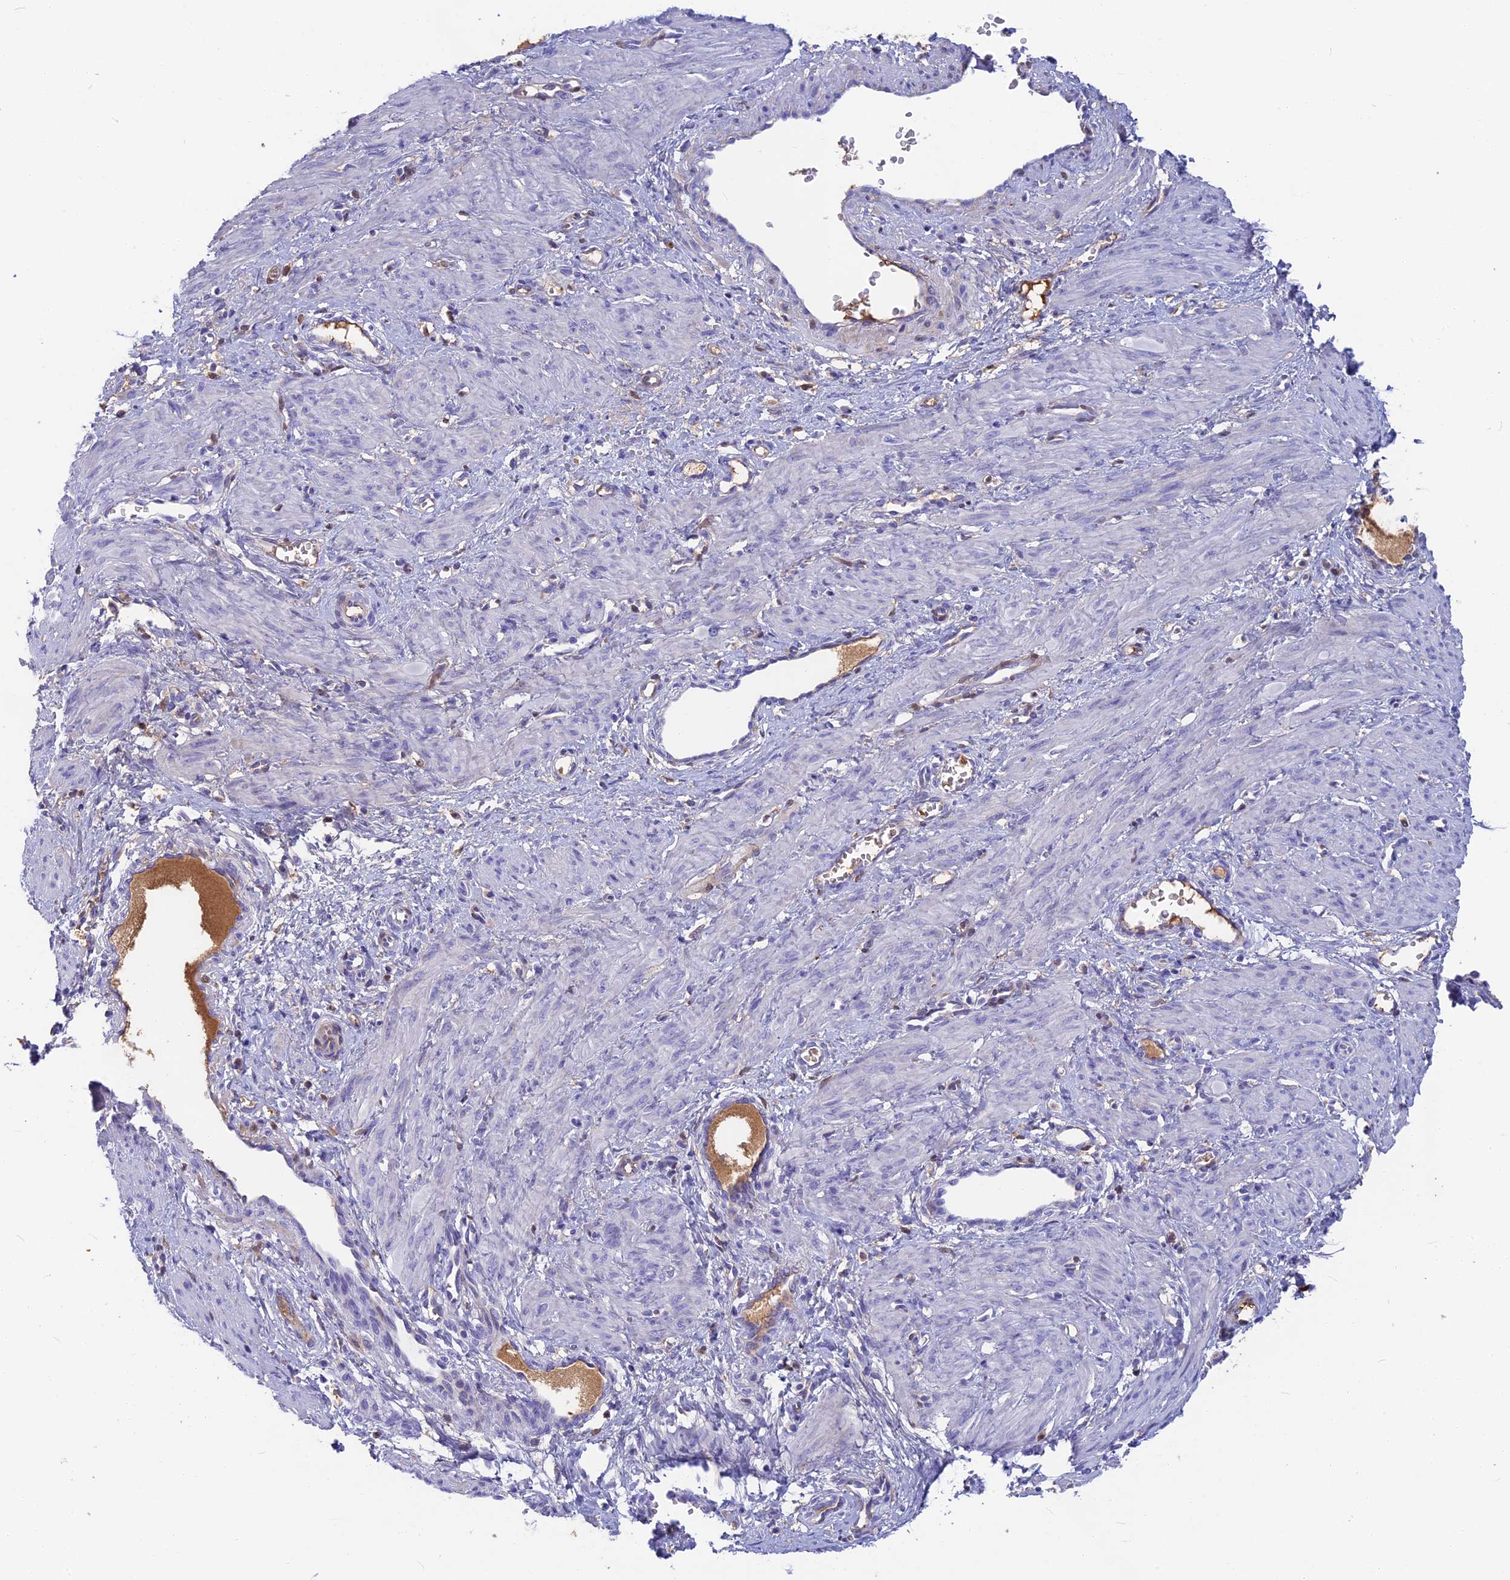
{"staining": {"intensity": "negative", "quantity": "none", "location": "none"}, "tissue": "smooth muscle", "cell_type": "Smooth muscle cells", "image_type": "normal", "snomed": [{"axis": "morphology", "description": "Normal tissue, NOS"}, {"axis": "topography", "description": "Endometrium"}], "caption": "IHC image of benign smooth muscle: smooth muscle stained with DAB (3,3'-diaminobenzidine) displays no significant protein expression in smooth muscle cells.", "gene": "SNAP91", "patient": {"sex": "female", "age": 33}}